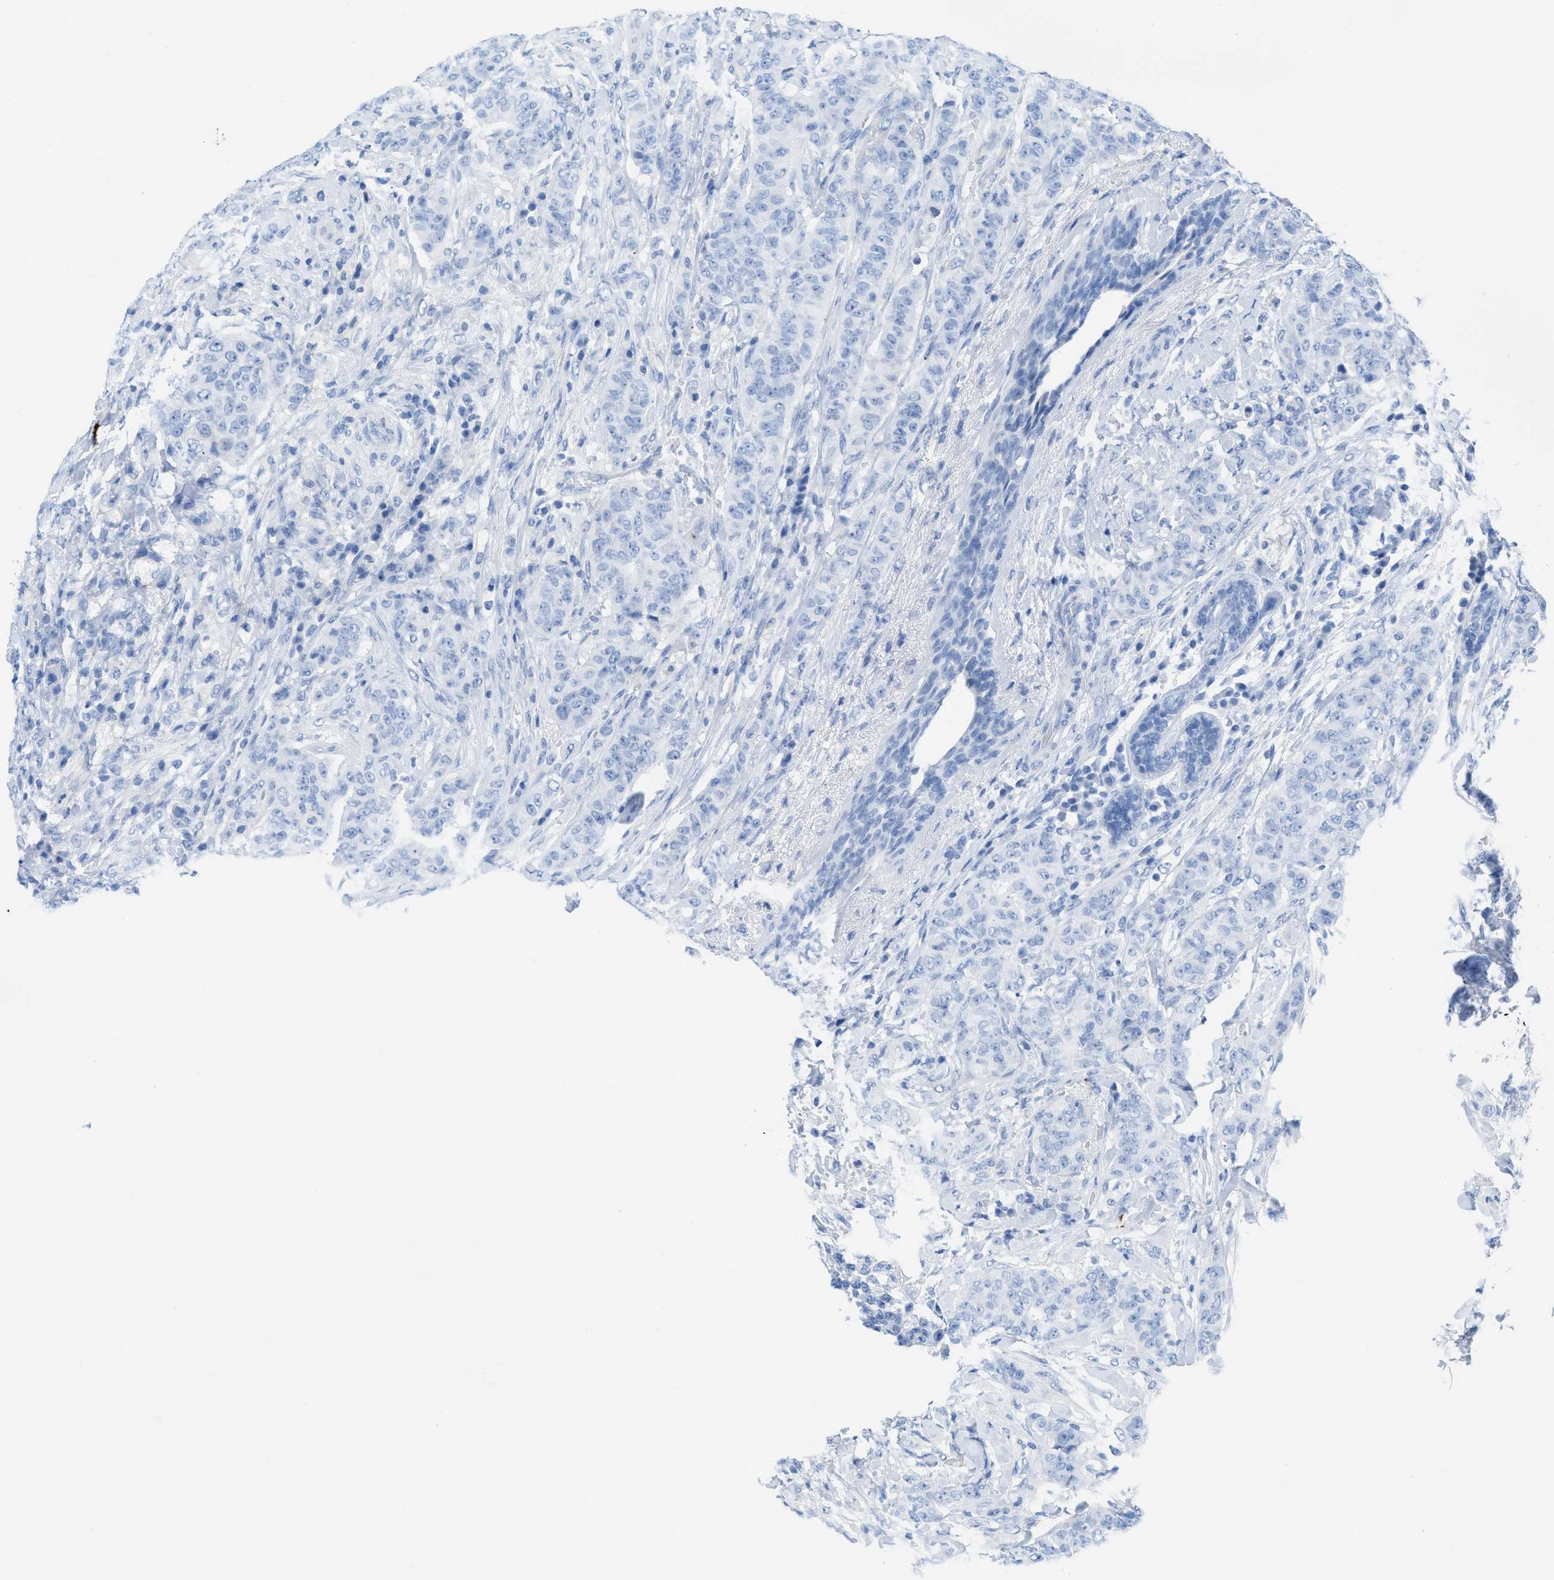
{"staining": {"intensity": "negative", "quantity": "none", "location": "none"}, "tissue": "breast cancer", "cell_type": "Tumor cells", "image_type": "cancer", "snomed": [{"axis": "morphology", "description": "Normal tissue, NOS"}, {"axis": "morphology", "description": "Duct carcinoma"}, {"axis": "topography", "description": "Breast"}], "caption": "The immunohistochemistry (IHC) photomicrograph has no significant staining in tumor cells of breast cancer (intraductal carcinoma) tissue. (DAB immunohistochemistry (IHC), high magnification).", "gene": "TCL1A", "patient": {"sex": "female", "age": 40}}